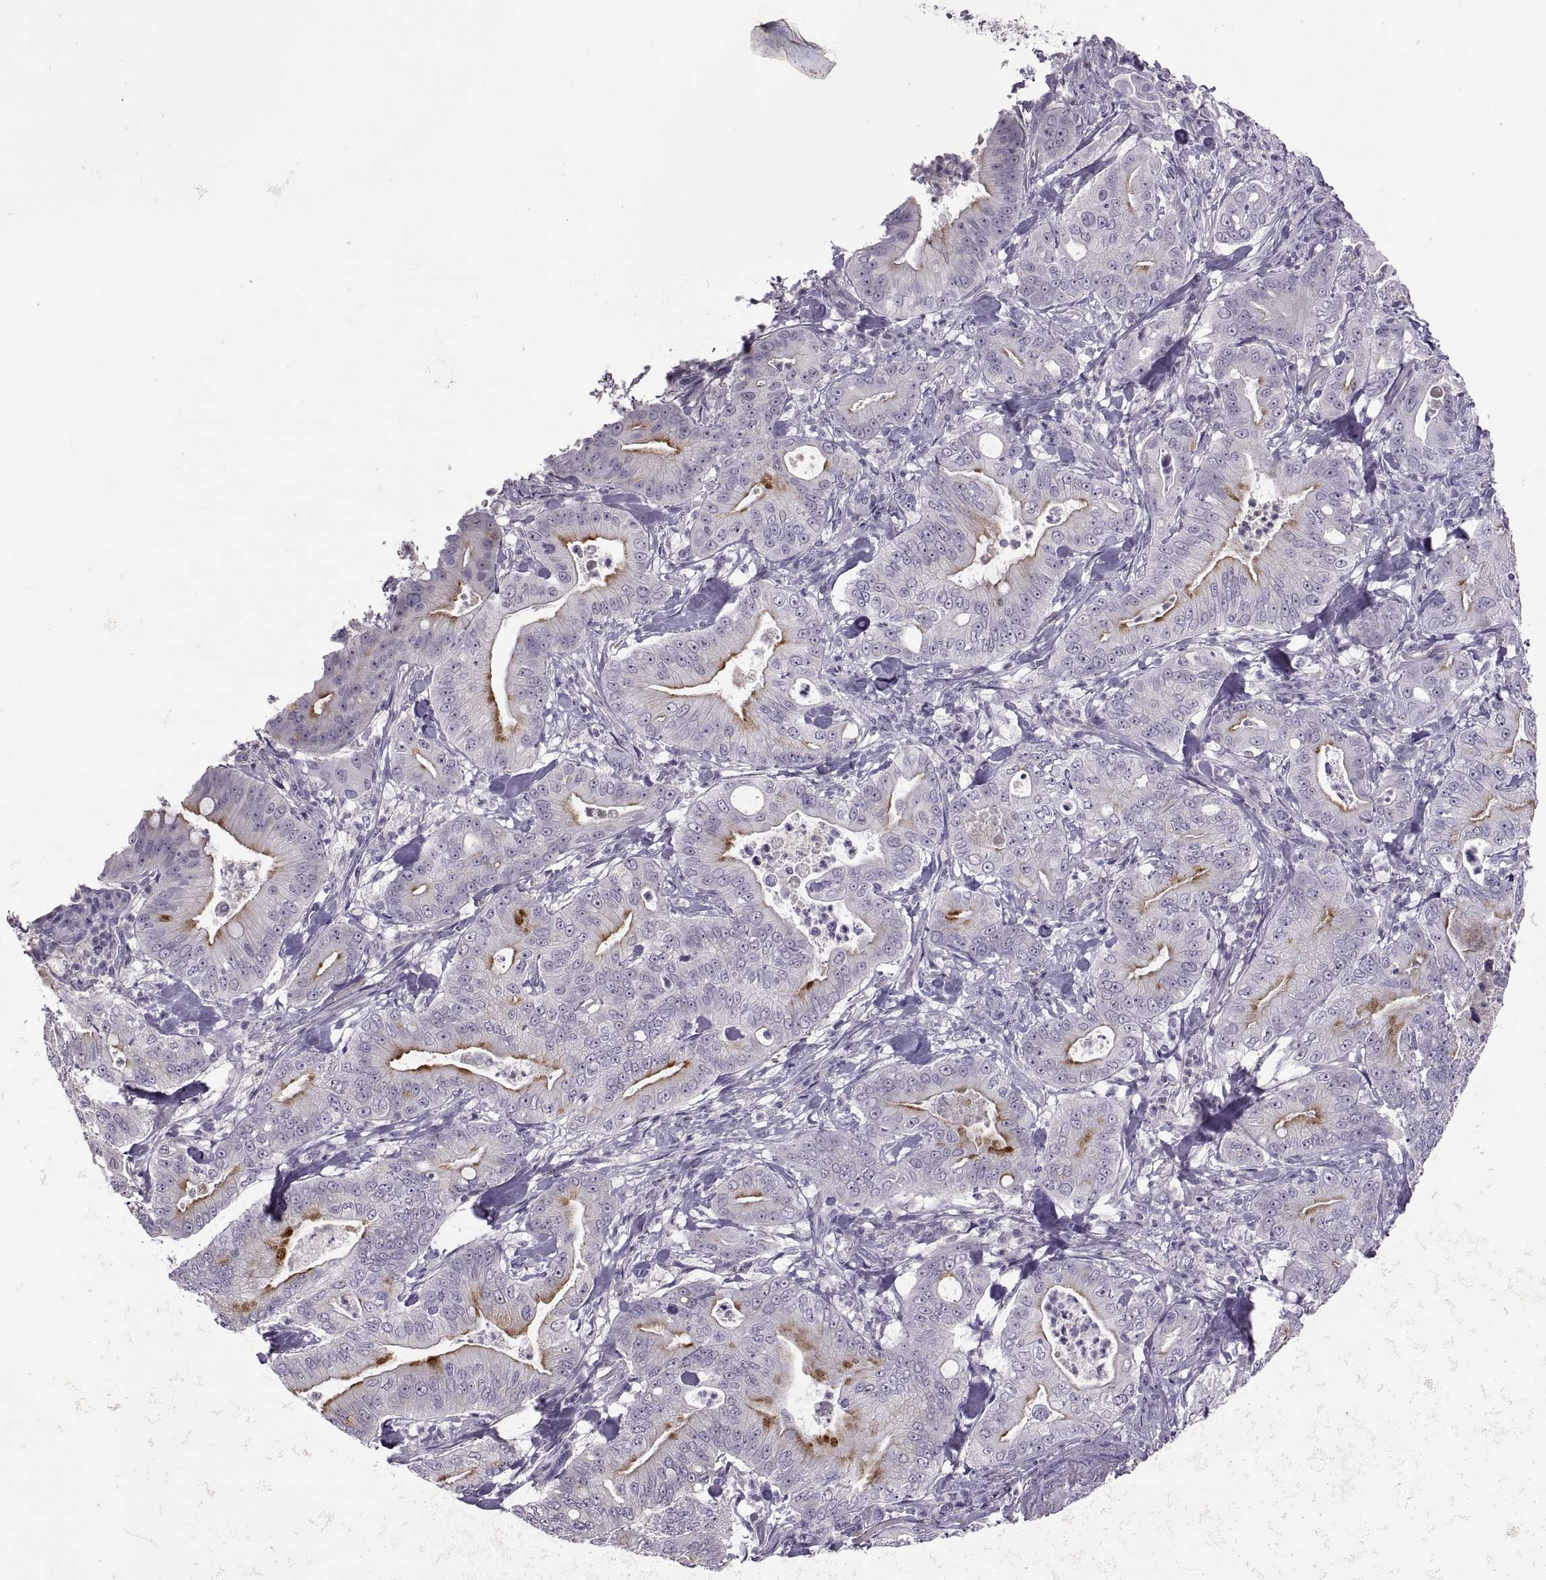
{"staining": {"intensity": "strong", "quantity": "25%-75%", "location": "cytoplasmic/membranous"}, "tissue": "pancreatic cancer", "cell_type": "Tumor cells", "image_type": "cancer", "snomed": [{"axis": "morphology", "description": "Adenocarcinoma, NOS"}, {"axis": "topography", "description": "Pancreas"}], "caption": "Pancreatic cancer was stained to show a protein in brown. There is high levels of strong cytoplasmic/membranous staining in approximately 25%-75% of tumor cells. The protein is shown in brown color, while the nuclei are stained blue.", "gene": "CHCT1", "patient": {"sex": "male", "age": 71}}